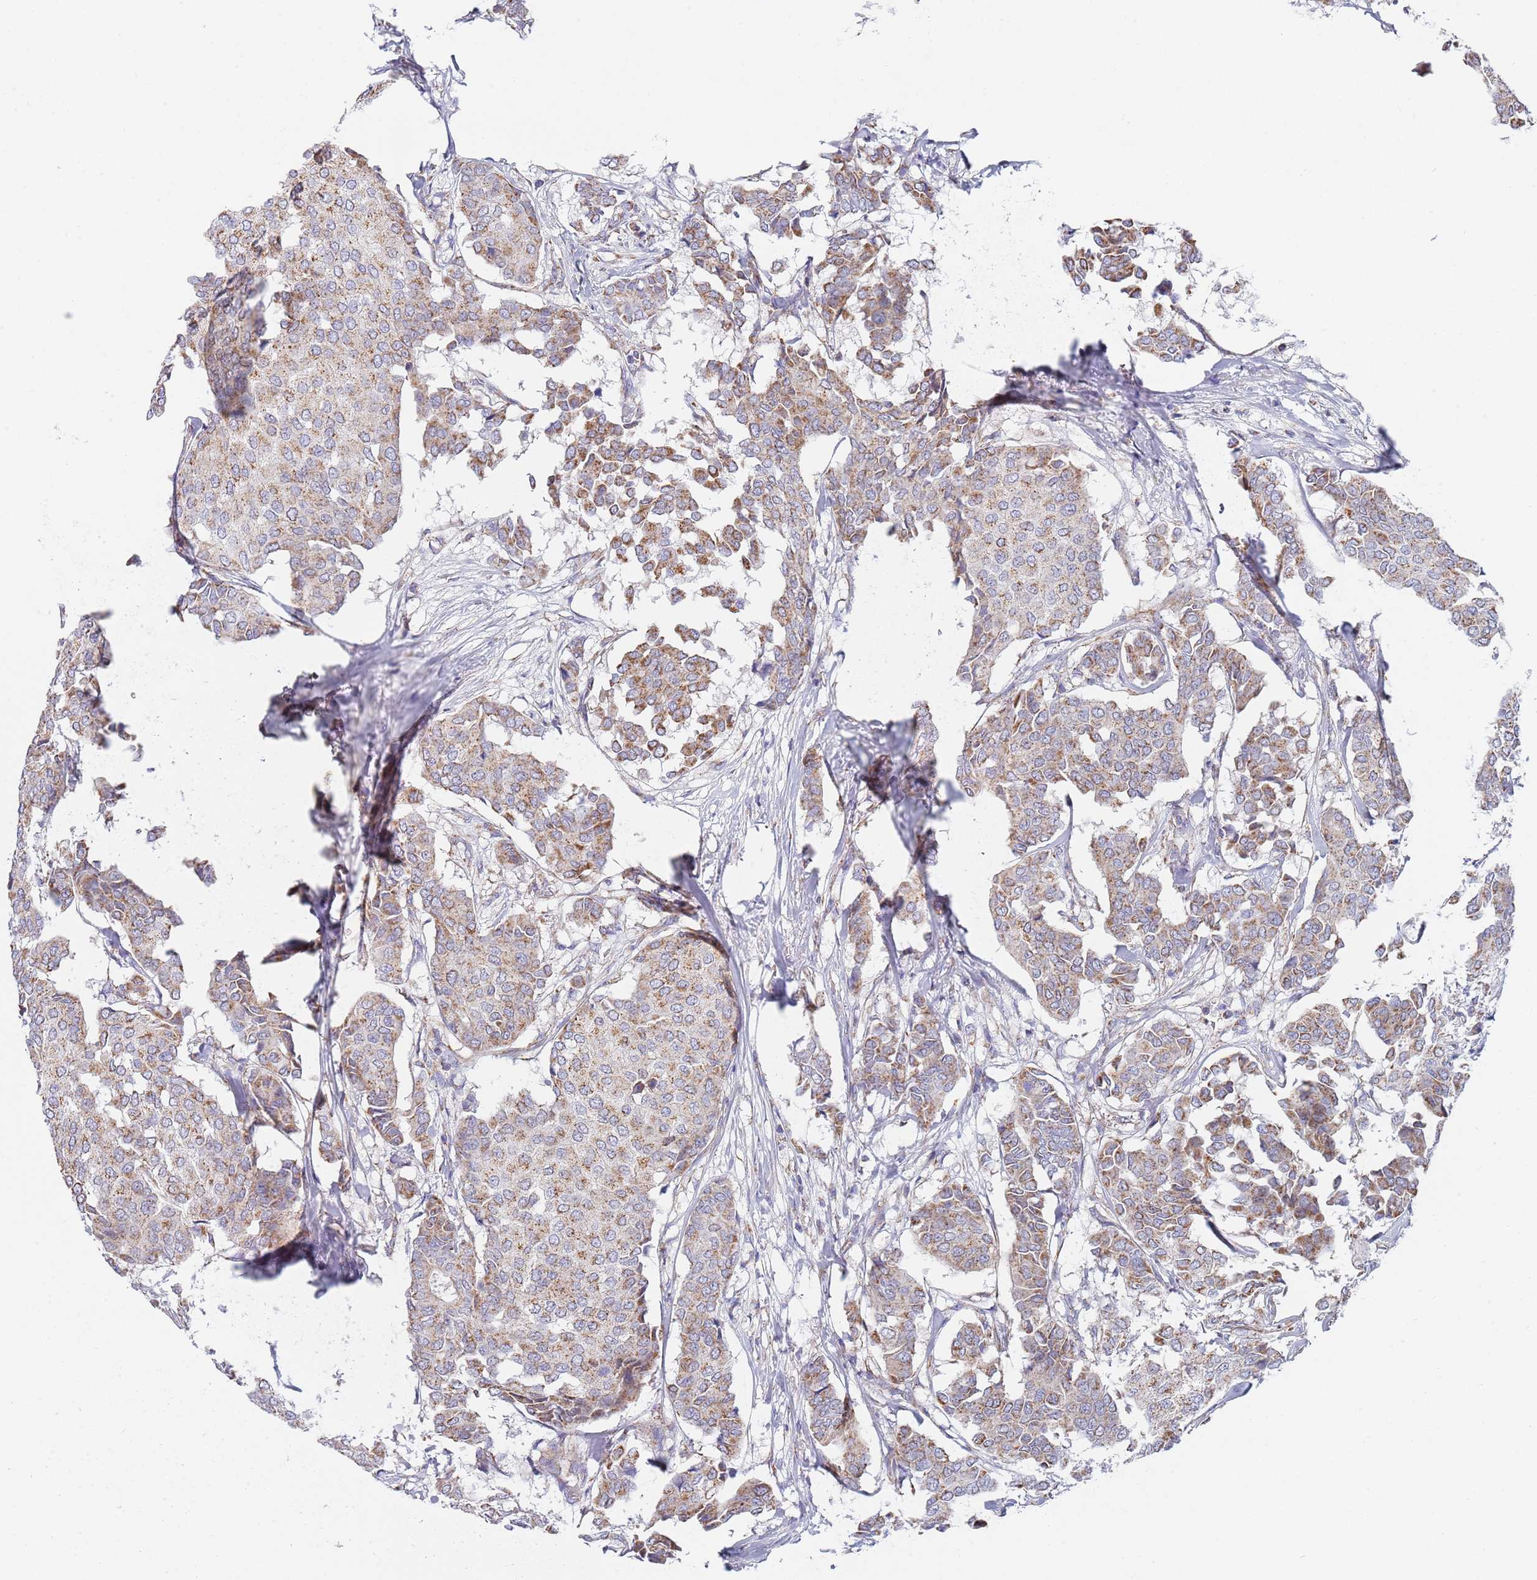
{"staining": {"intensity": "moderate", "quantity": ">75%", "location": "cytoplasmic/membranous"}, "tissue": "breast cancer", "cell_type": "Tumor cells", "image_type": "cancer", "snomed": [{"axis": "morphology", "description": "Duct carcinoma"}, {"axis": "topography", "description": "Breast"}], "caption": "Immunohistochemical staining of human infiltrating ductal carcinoma (breast) displays medium levels of moderate cytoplasmic/membranous protein staining in about >75% of tumor cells.", "gene": "PWWP3A", "patient": {"sex": "female", "age": 75}}